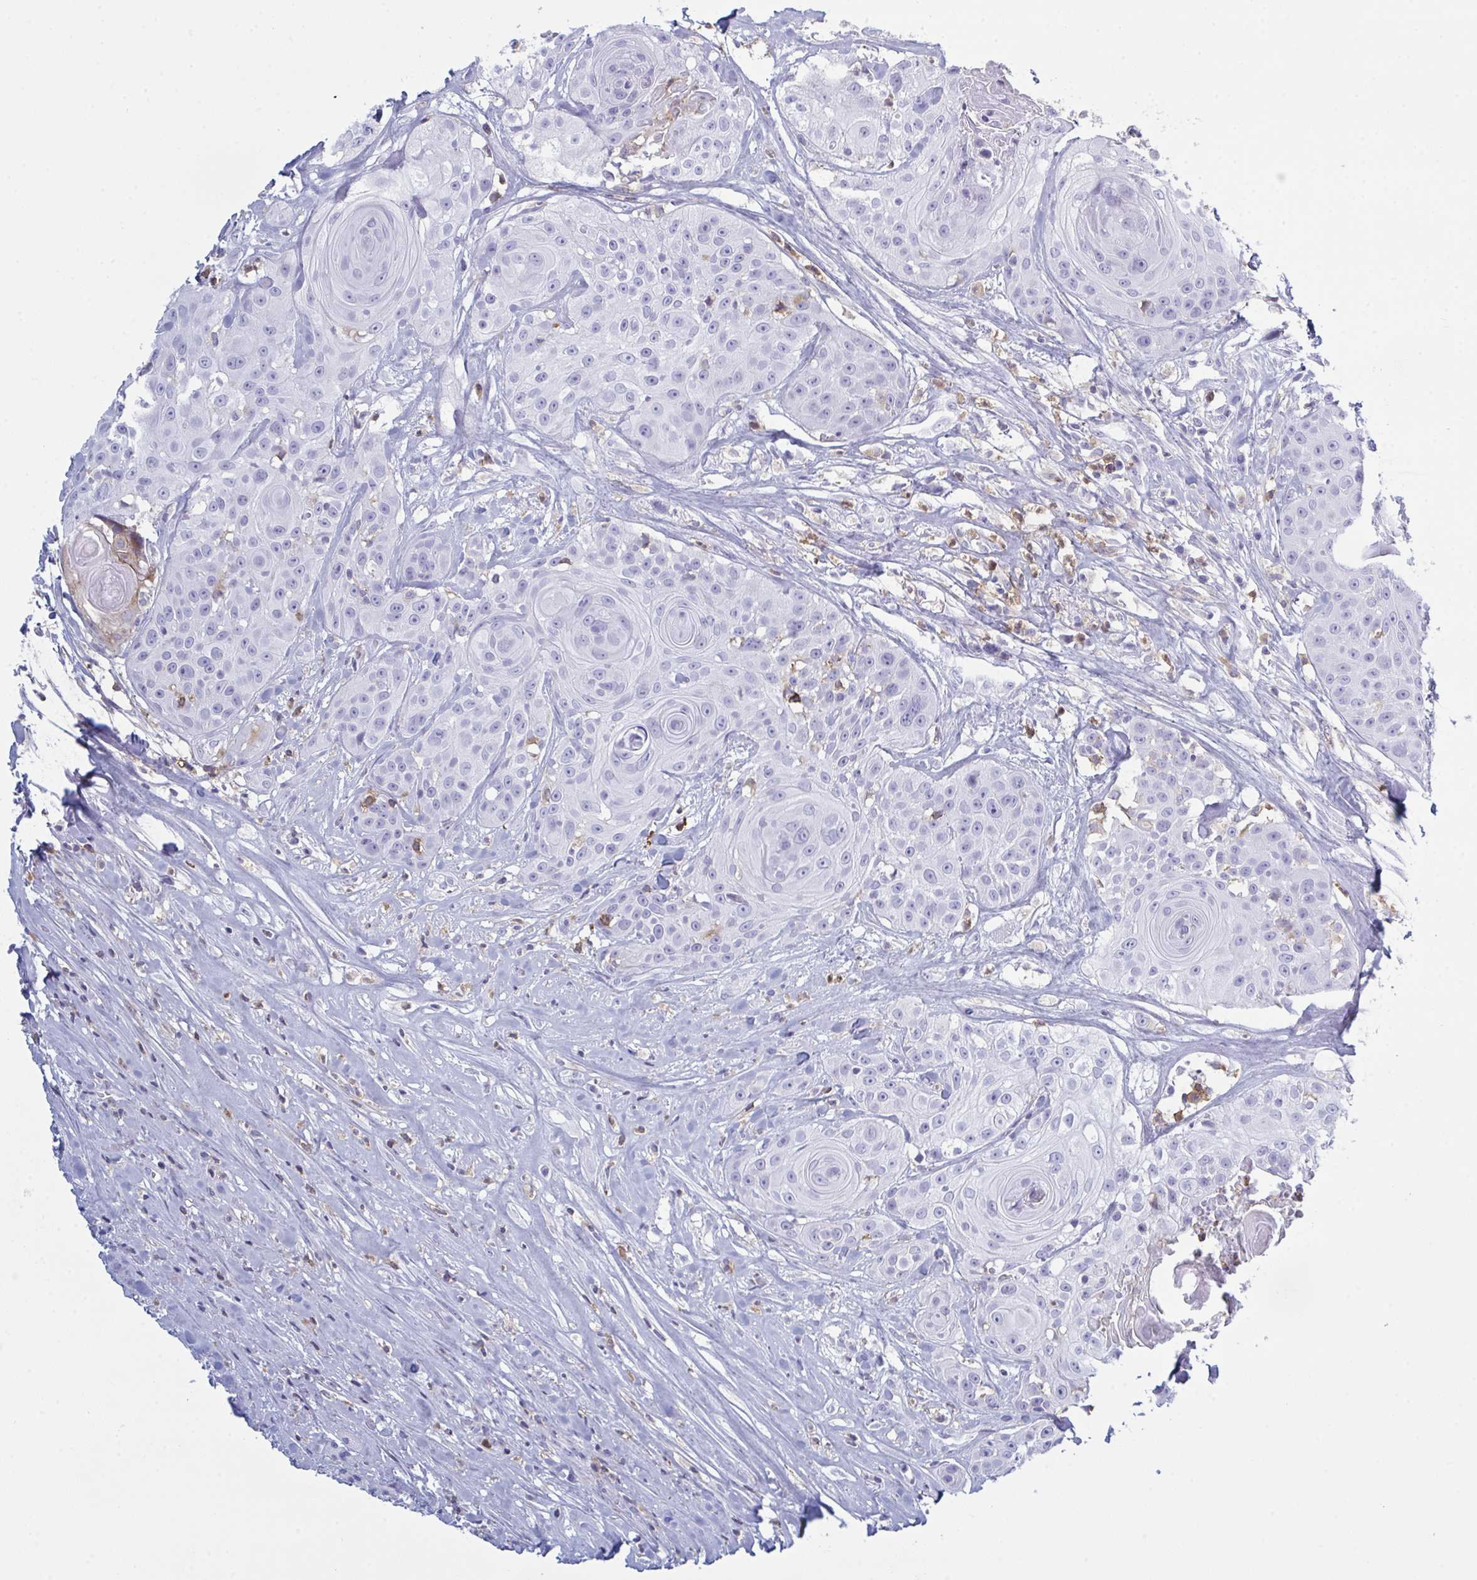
{"staining": {"intensity": "negative", "quantity": "none", "location": "none"}, "tissue": "head and neck cancer", "cell_type": "Tumor cells", "image_type": "cancer", "snomed": [{"axis": "morphology", "description": "Squamous cell carcinoma, NOS"}, {"axis": "topography", "description": "Head-Neck"}], "caption": "This is a micrograph of immunohistochemistry (IHC) staining of head and neck cancer (squamous cell carcinoma), which shows no positivity in tumor cells.", "gene": "MYO1F", "patient": {"sex": "male", "age": 83}}